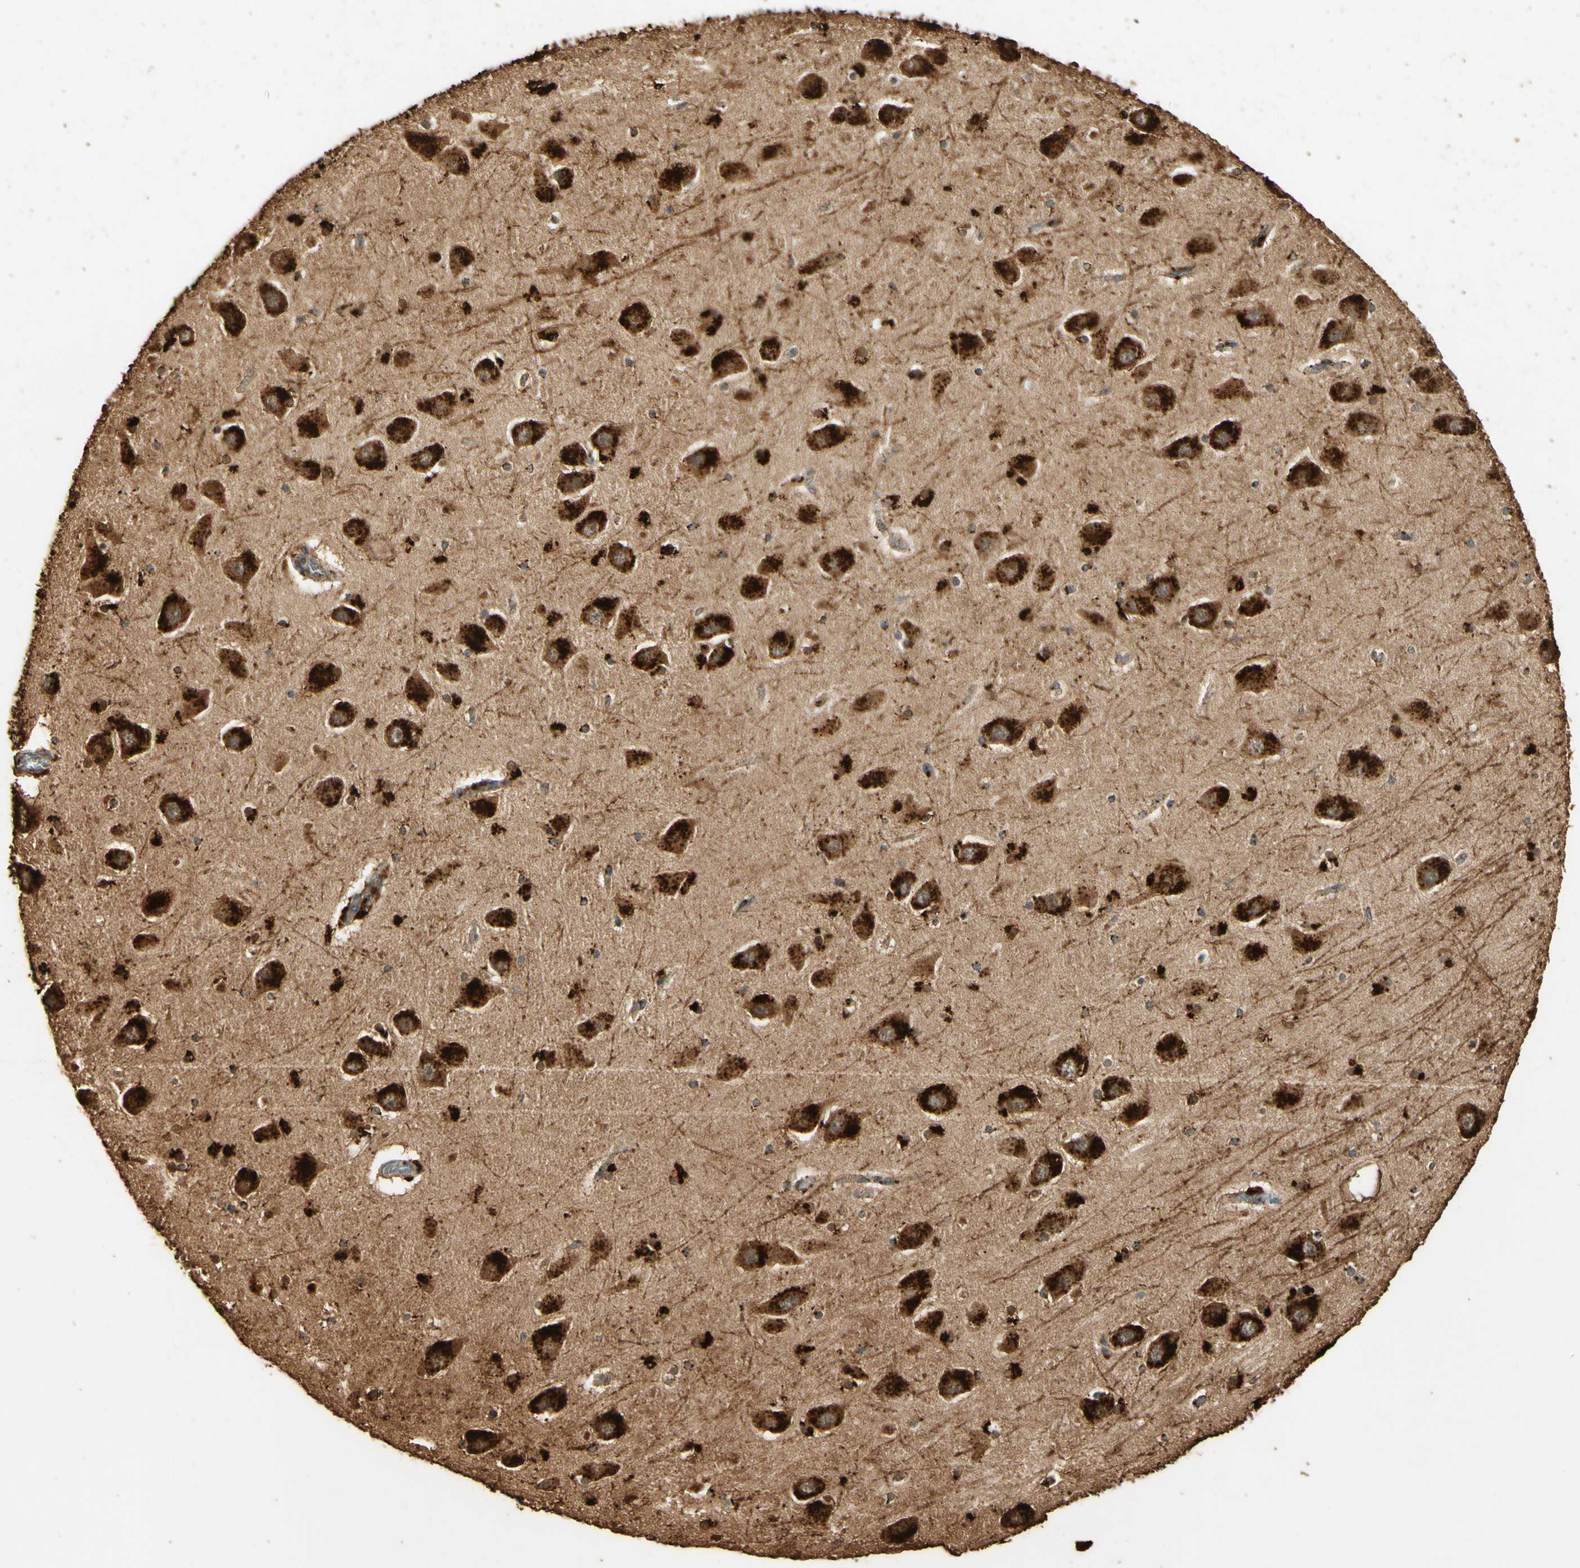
{"staining": {"intensity": "strong", "quantity": "25%-75%", "location": "cytoplasmic/membranous"}, "tissue": "hippocampus", "cell_type": "Glial cells", "image_type": "normal", "snomed": [{"axis": "morphology", "description": "Normal tissue, NOS"}, {"axis": "topography", "description": "Hippocampus"}], "caption": "The photomicrograph reveals a brown stain indicating the presence of a protein in the cytoplasmic/membranous of glial cells in hippocampus. (DAB (3,3'-diaminobenzidine) IHC, brown staining for protein, blue staining for nuclei).", "gene": "ARHGEF17", "patient": {"sex": "male", "age": 45}}